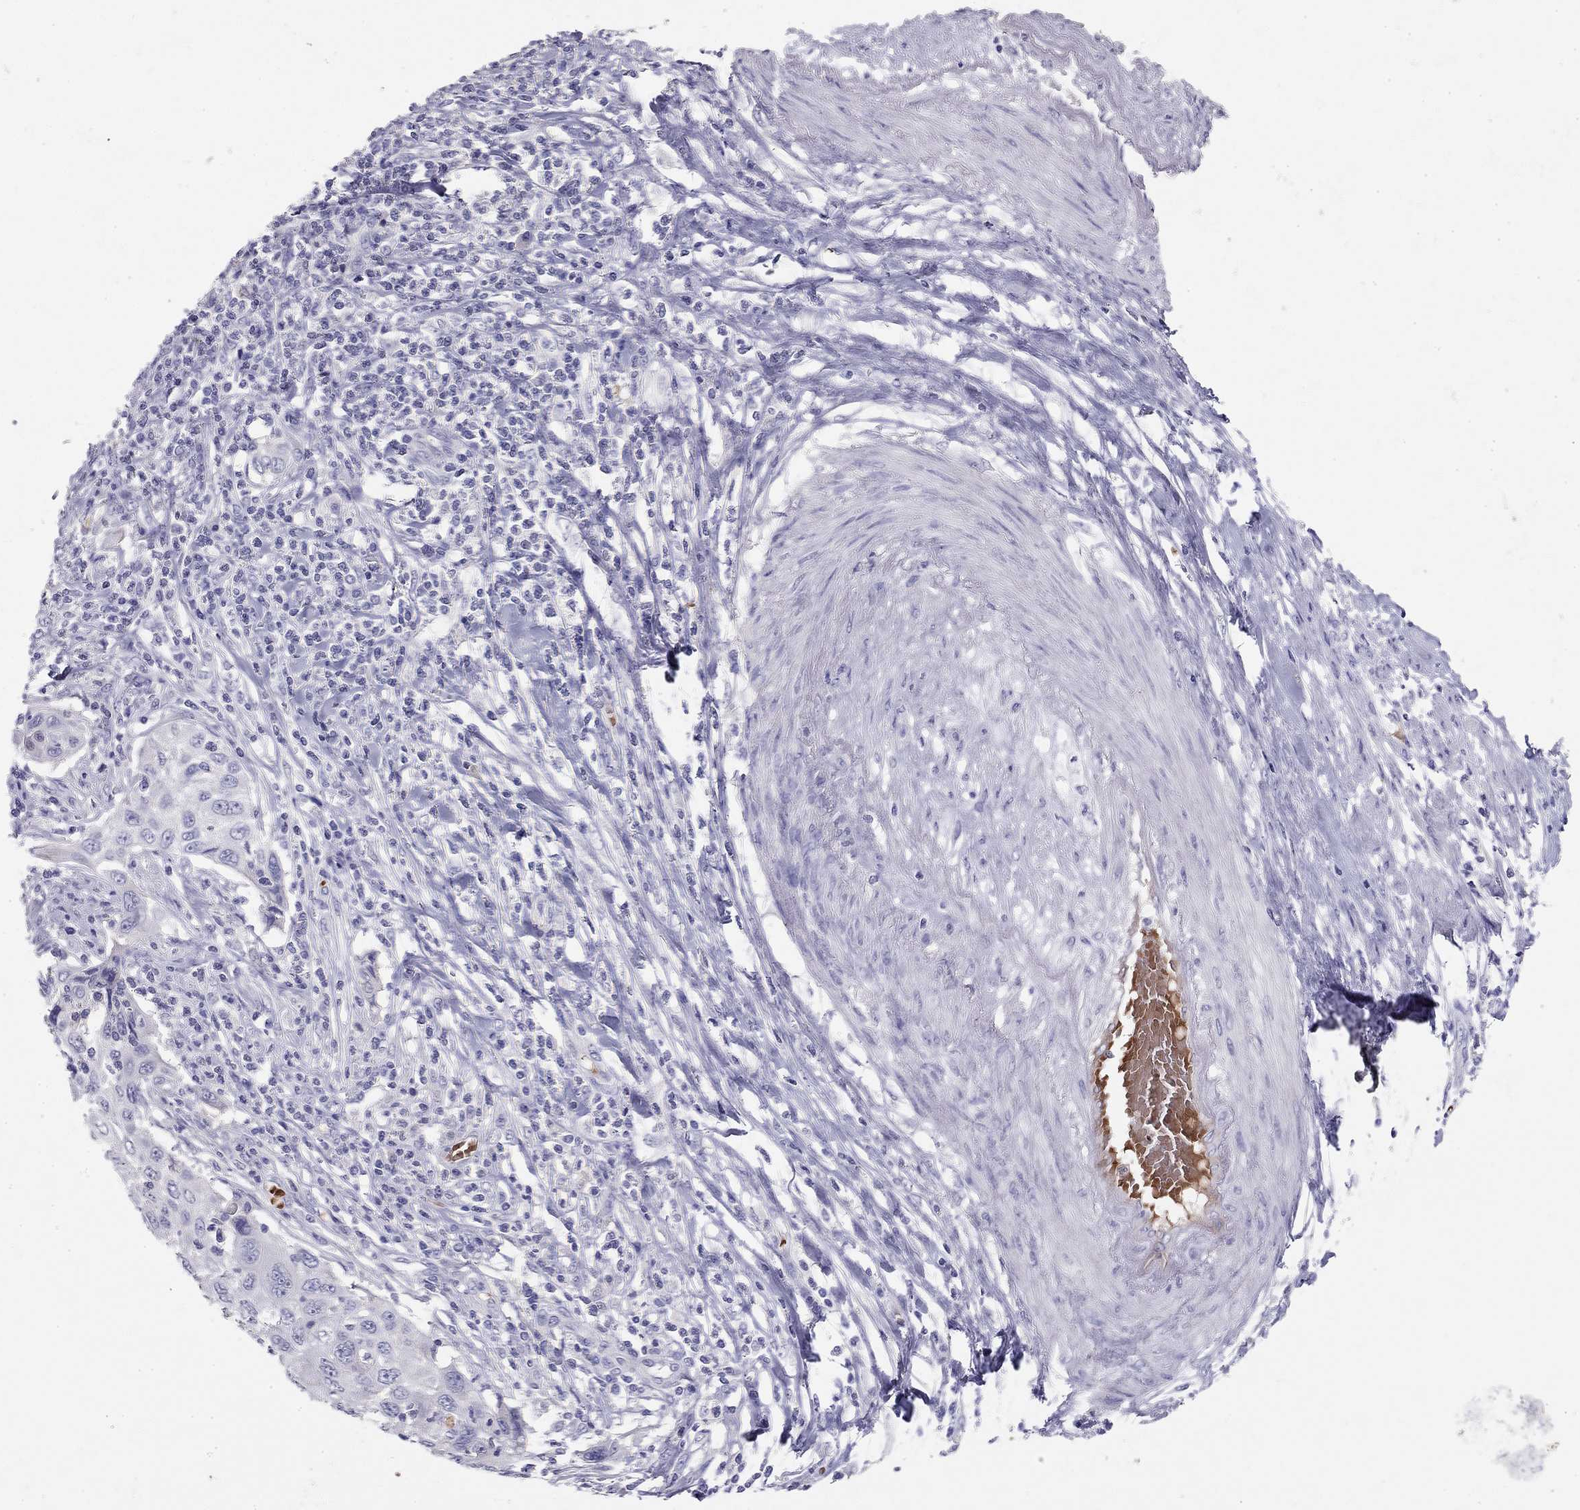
{"staining": {"intensity": "negative", "quantity": "none", "location": "none"}, "tissue": "cervical cancer", "cell_type": "Tumor cells", "image_type": "cancer", "snomed": [{"axis": "morphology", "description": "Squamous cell carcinoma, NOS"}, {"axis": "topography", "description": "Cervix"}], "caption": "The histopathology image exhibits no significant staining in tumor cells of squamous cell carcinoma (cervical). (DAB (3,3'-diaminobenzidine) immunohistochemistry with hematoxylin counter stain).", "gene": "RHD", "patient": {"sex": "female", "age": 70}}